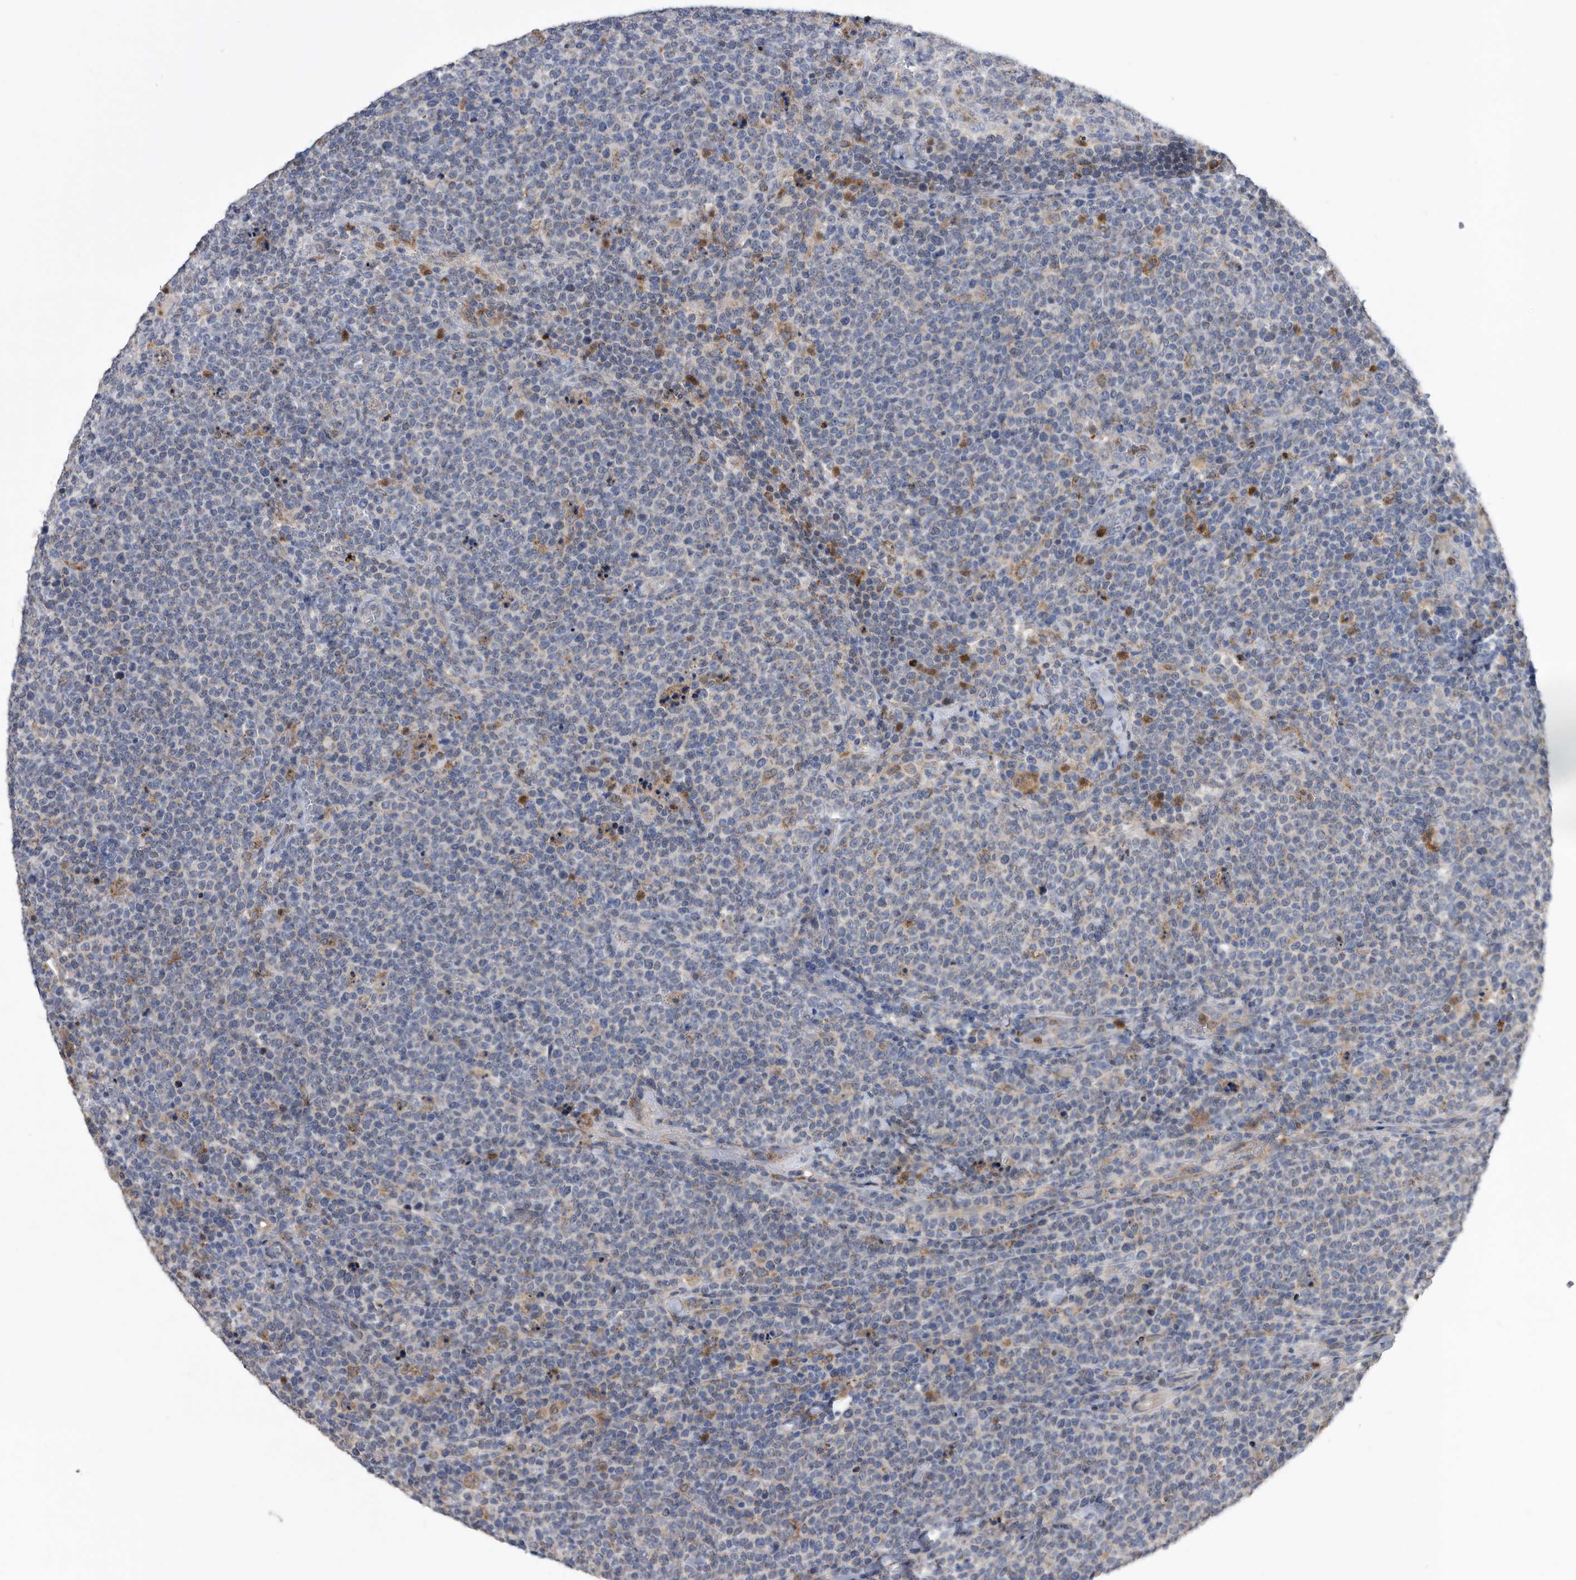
{"staining": {"intensity": "negative", "quantity": "none", "location": "none"}, "tissue": "lymphoma", "cell_type": "Tumor cells", "image_type": "cancer", "snomed": [{"axis": "morphology", "description": "Malignant lymphoma, non-Hodgkin's type, High grade"}, {"axis": "topography", "description": "Lymph node"}], "caption": "This is an immunohistochemistry photomicrograph of human high-grade malignant lymphoma, non-Hodgkin's type. There is no expression in tumor cells.", "gene": "CRISPLD2", "patient": {"sex": "male", "age": 61}}